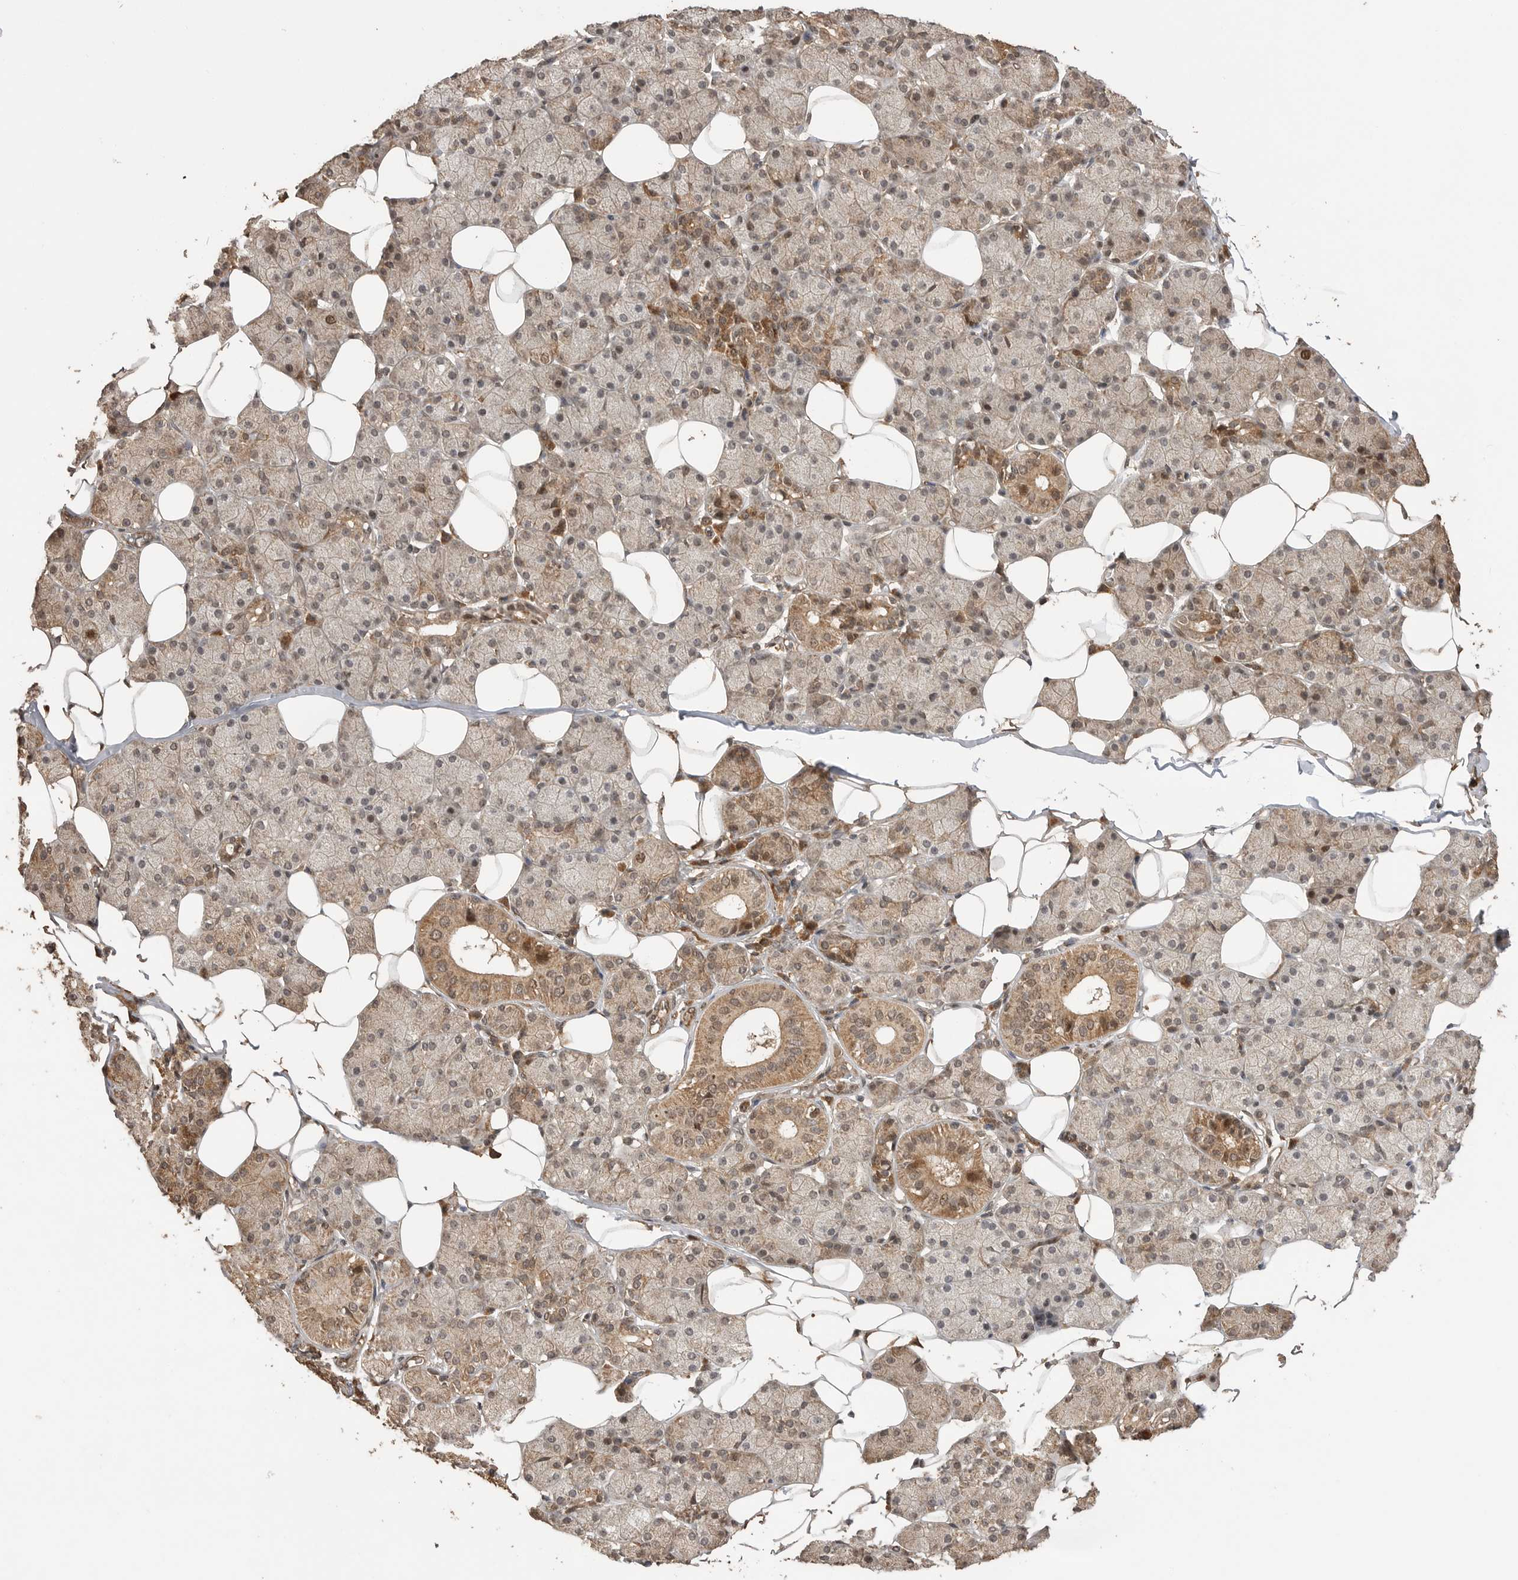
{"staining": {"intensity": "moderate", "quantity": "25%-75%", "location": "cytoplasmic/membranous"}, "tissue": "salivary gland", "cell_type": "Glandular cells", "image_type": "normal", "snomed": [{"axis": "morphology", "description": "Normal tissue, NOS"}, {"axis": "topography", "description": "Salivary gland"}], "caption": "Protein analysis of unremarkable salivary gland shows moderate cytoplasmic/membranous expression in approximately 25%-75% of glandular cells. Nuclei are stained in blue.", "gene": "BOC", "patient": {"sex": "female", "age": 33}}